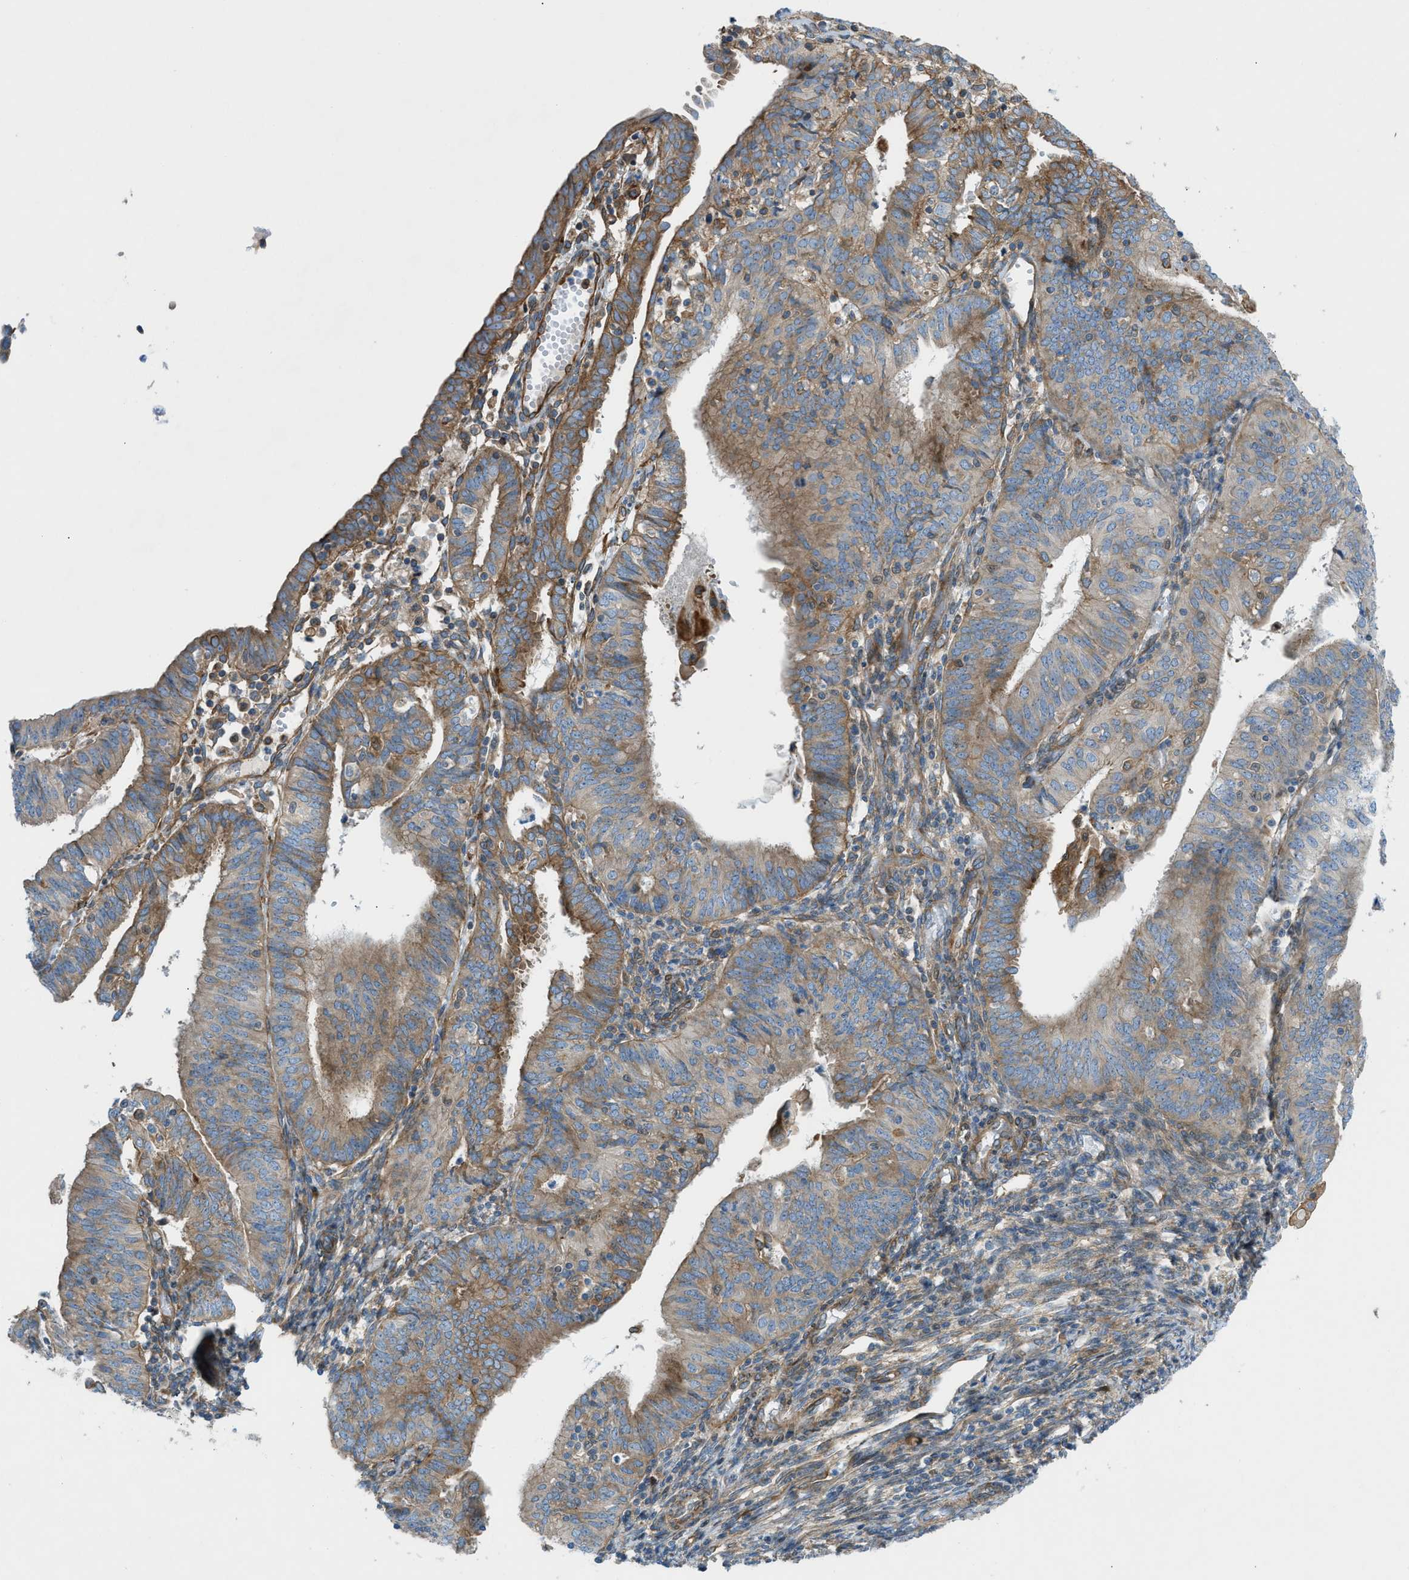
{"staining": {"intensity": "moderate", "quantity": "25%-75%", "location": "cytoplasmic/membranous"}, "tissue": "endometrial cancer", "cell_type": "Tumor cells", "image_type": "cancer", "snomed": [{"axis": "morphology", "description": "Adenocarcinoma, NOS"}, {"axis": "topography", "description": "Endometrium"}], "caption": "A medium amount of moderate cytoplasmic/membranous positivity is appreciated in approximately 25%-75% of tumor cells in adenocarcinoma (endometrial) tissue. The protein is shown in brown color, while the nuclei are stained blue.", "gene": "DMAC1", "patient": {"sex": "female", "age": 58}}